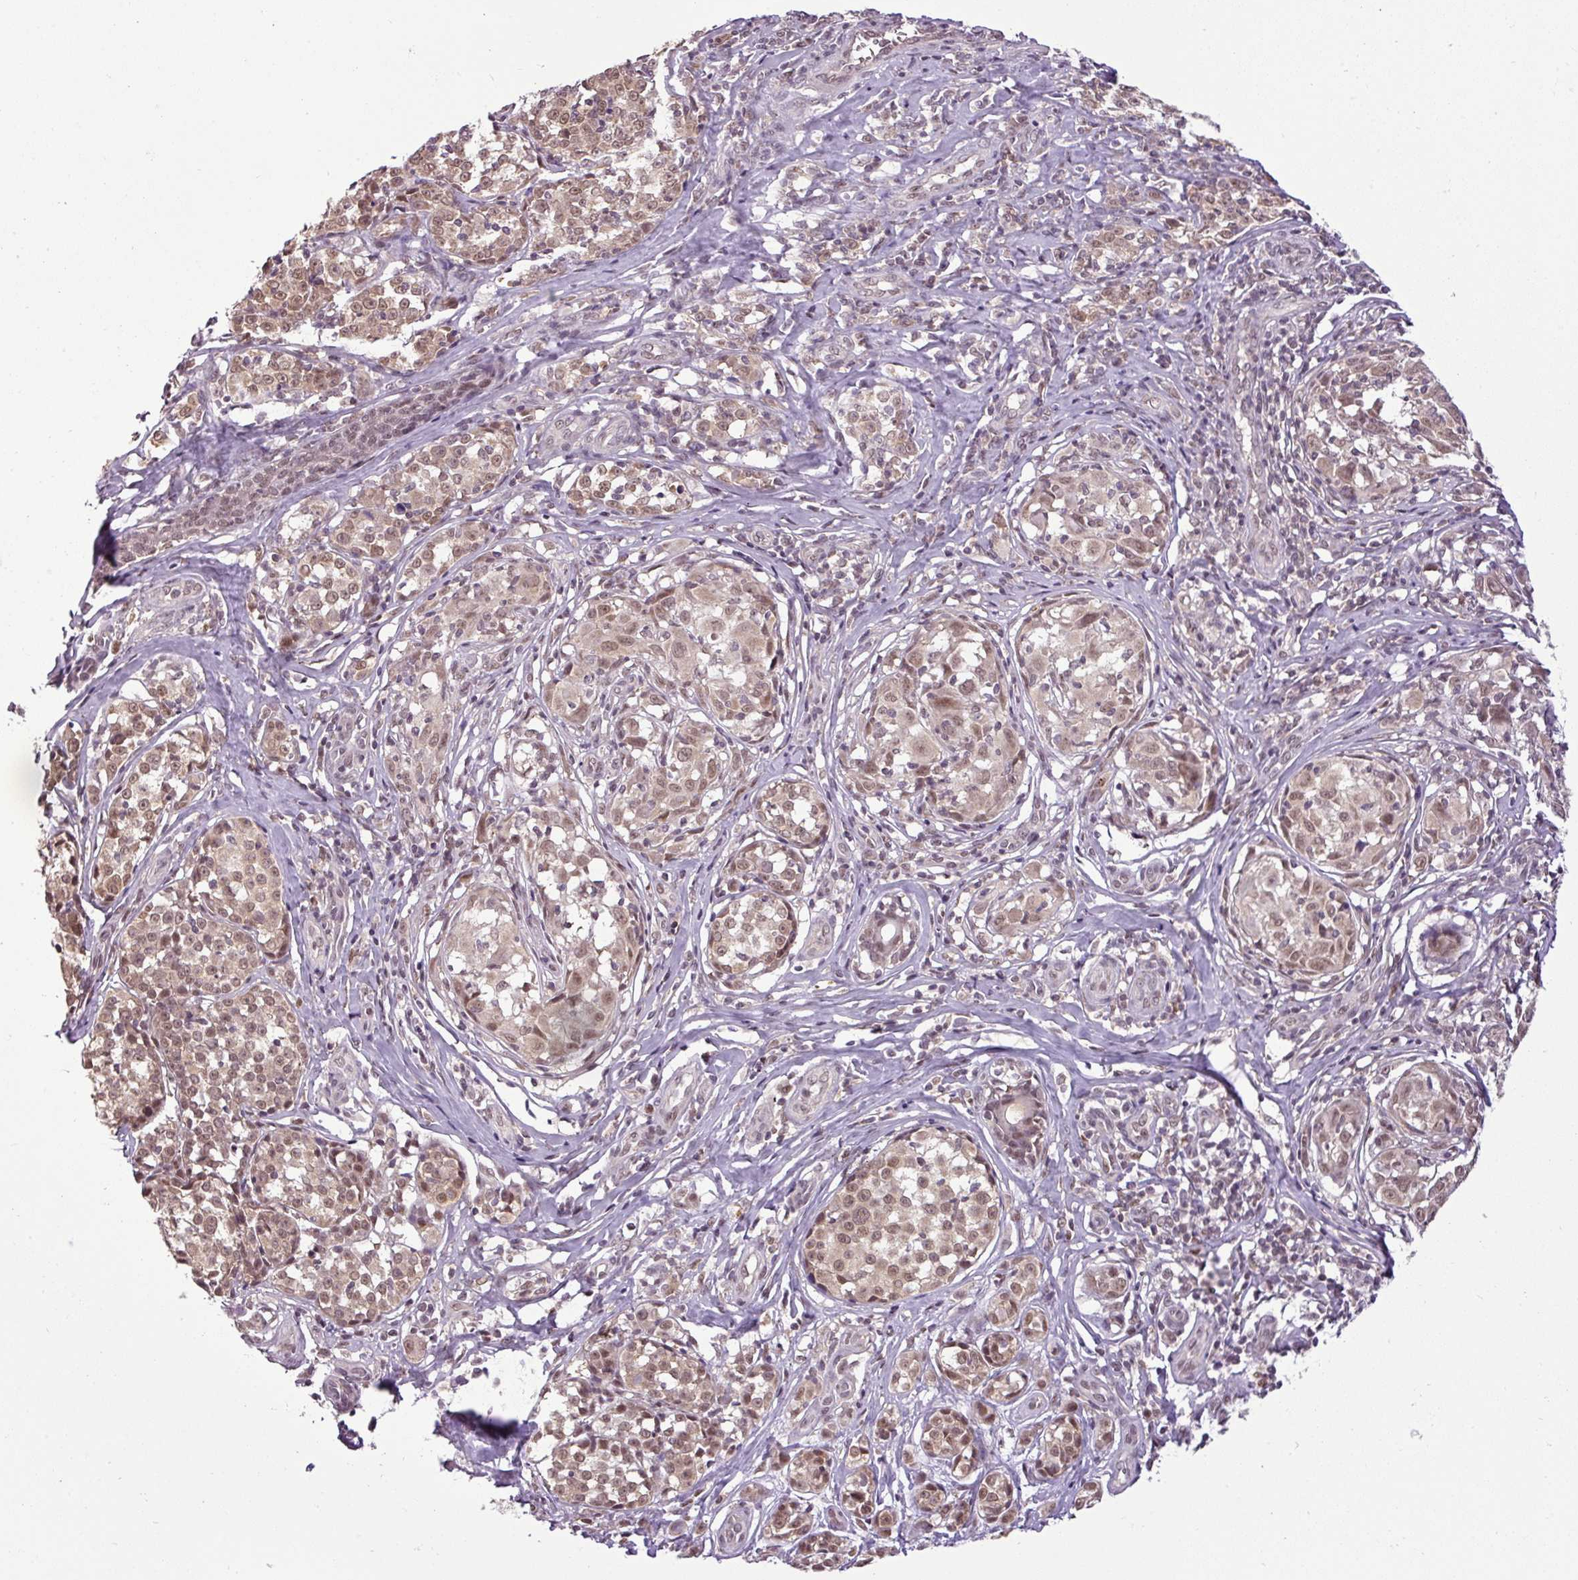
{"staining": {"intensity": "moderate", "quantity": ">75%", "location": "nuclear"}, "tissue": "melanoma", "cell_type": "Tumor cells", "image_type": "cancer", "snomed": [{"axis": "morphology", "description": "Malignant melanoma, NOS"}, {"axis": "topography", "description": "Skin"}], "caption": "Tumor cells demonstrate medium levels of moderate nuclear positivity in about >75% of cells in melanoma.", "gene": "MFHAS1", "patient": {"sex": "female", "age": 35}}